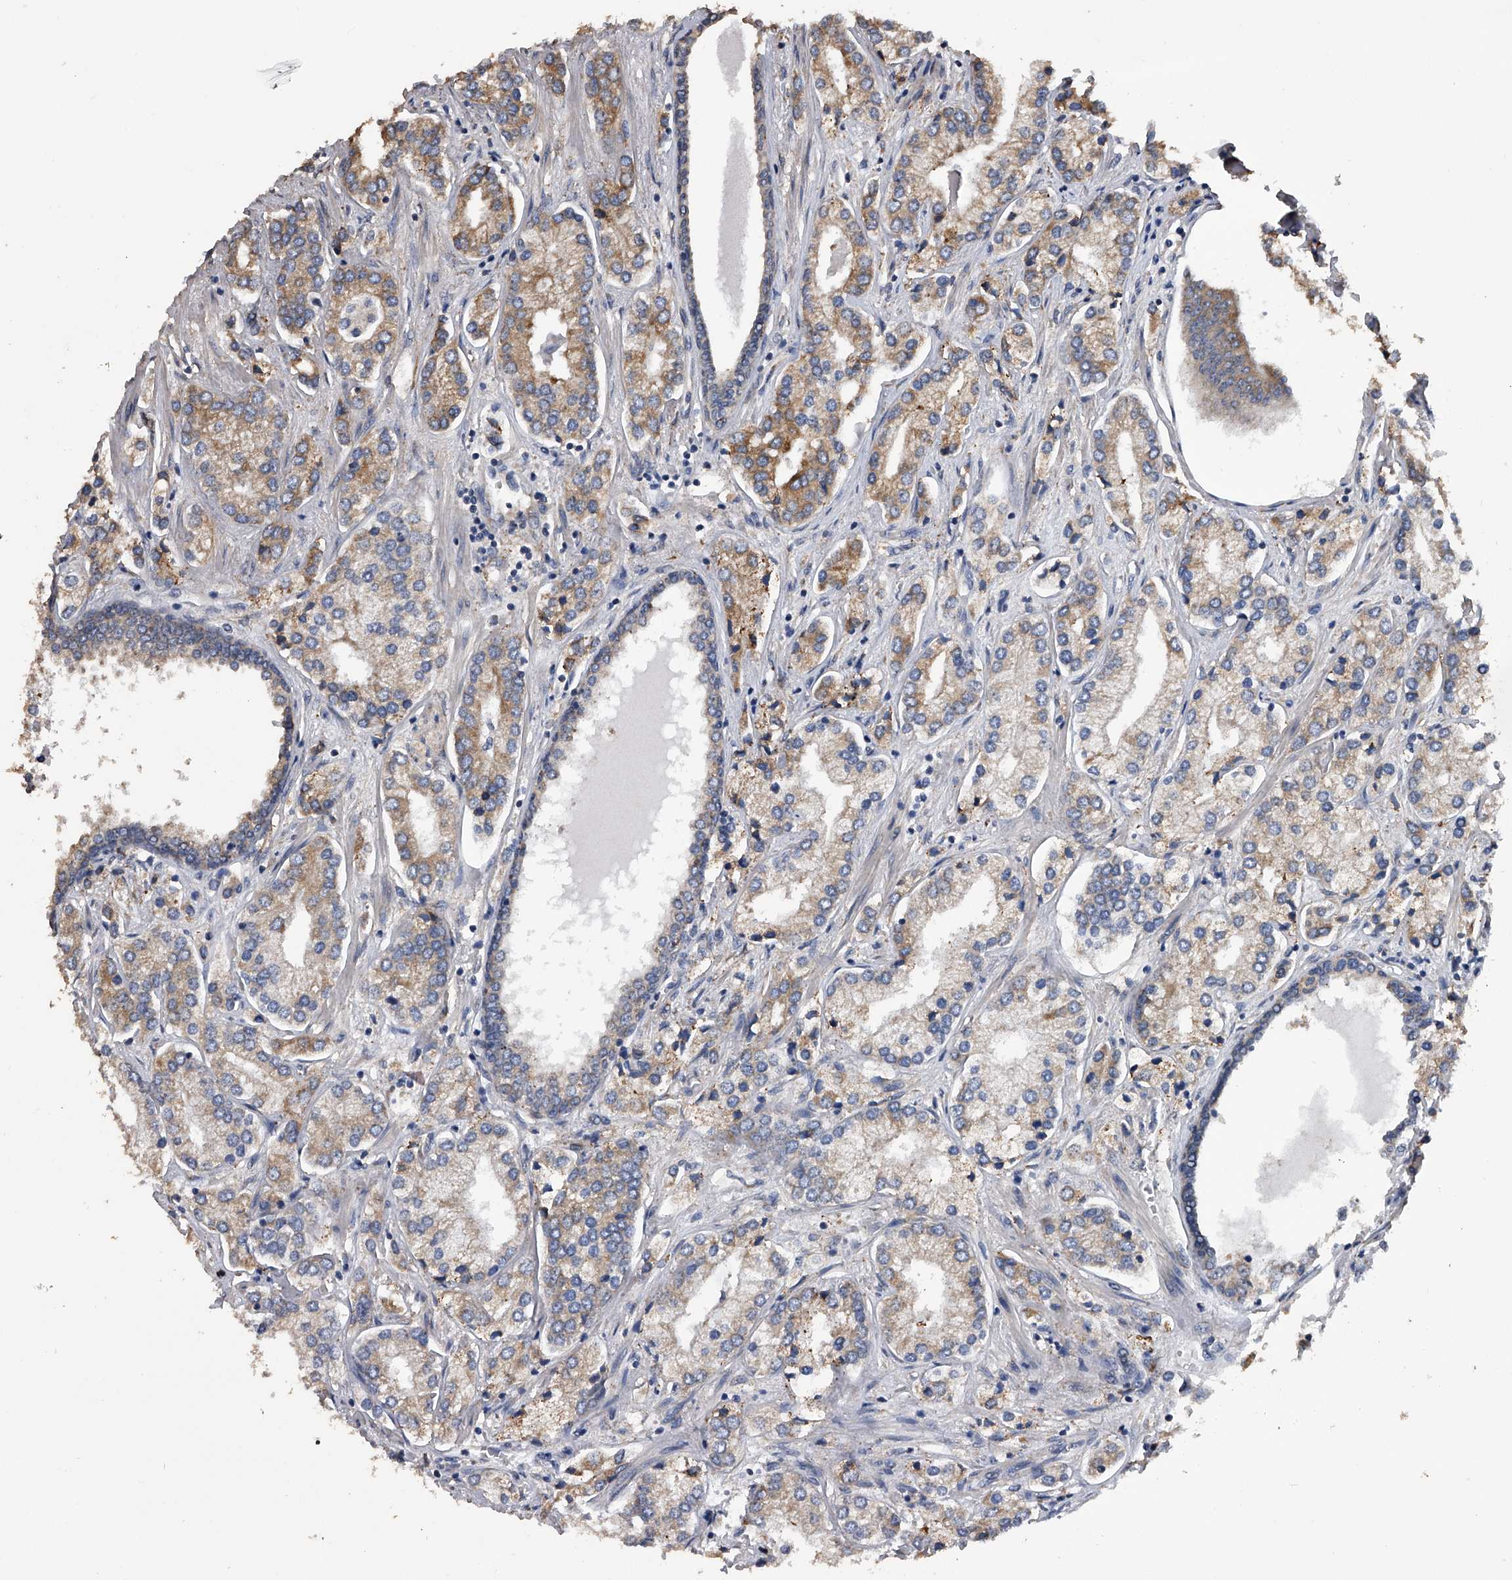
{"staining": {"intensity": "moderate", "quantity": "25%-75%", "location": "cytoplasmic/membranous"}, "tissue": "prostate cancer", "cell_type": "Tumor cells", "image_type": "cancer", "snomed": [{"axis": "morphology", "description": "Adenocarcinoma, High grade"}, {"axis": "topography", "description": "Prostate"}], "caption": "An IHC histopathology image of tumor tissue is shown. Protein staining in brown labels moderate cytoplasmic/membranous positivity in prostate cancer (high-grade adenocarcinoma) within tumor cells.", "gene": "PCLO", "patient": {"sex": "male", "age": 66}}